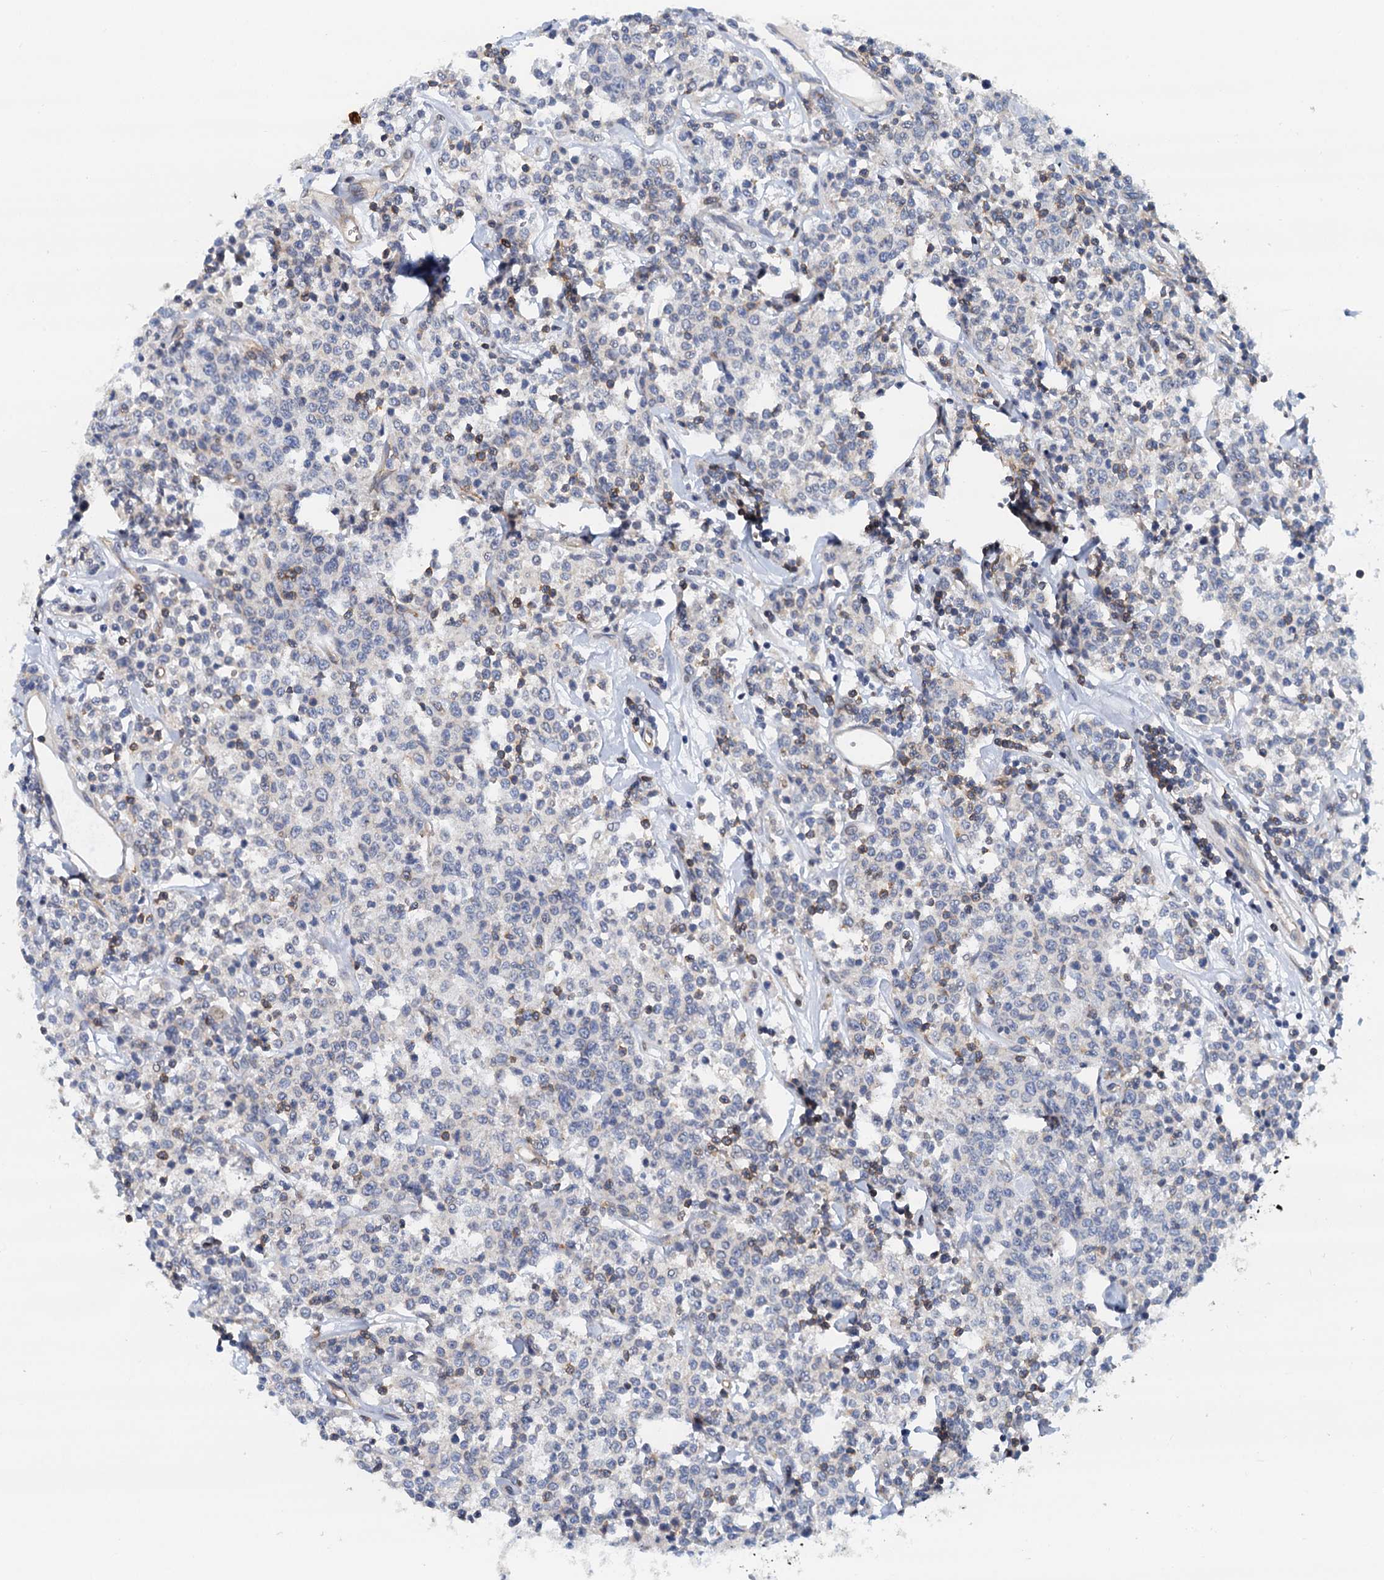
{"staining": {"intensity": "negative", "quantity": "none", "location": "none"}, "tissue": "lymphoma", "cell_type": "Tumor cells", "image_type": "cancer", "snomed": [{"axis": "morphology", "description": "Malignant lymphoma, non-Hodgkin's type, Low grade"}, {"axis": "topography", "description": "Small intestine"}], "caption": "This is a histopathology image of immunohistochemistry (IHC) staining of malignant lymphoma, non-Hodgkin's type (low-grade), which shows no expression in tumor cells. The staining is performed using DAB (3,3'-diaminobenzidine) brown chromogen with nuclei counter-stained in using hematoxylin.", "gene": "ROGDI", "patient": {"sex": "female", "age": 59}}